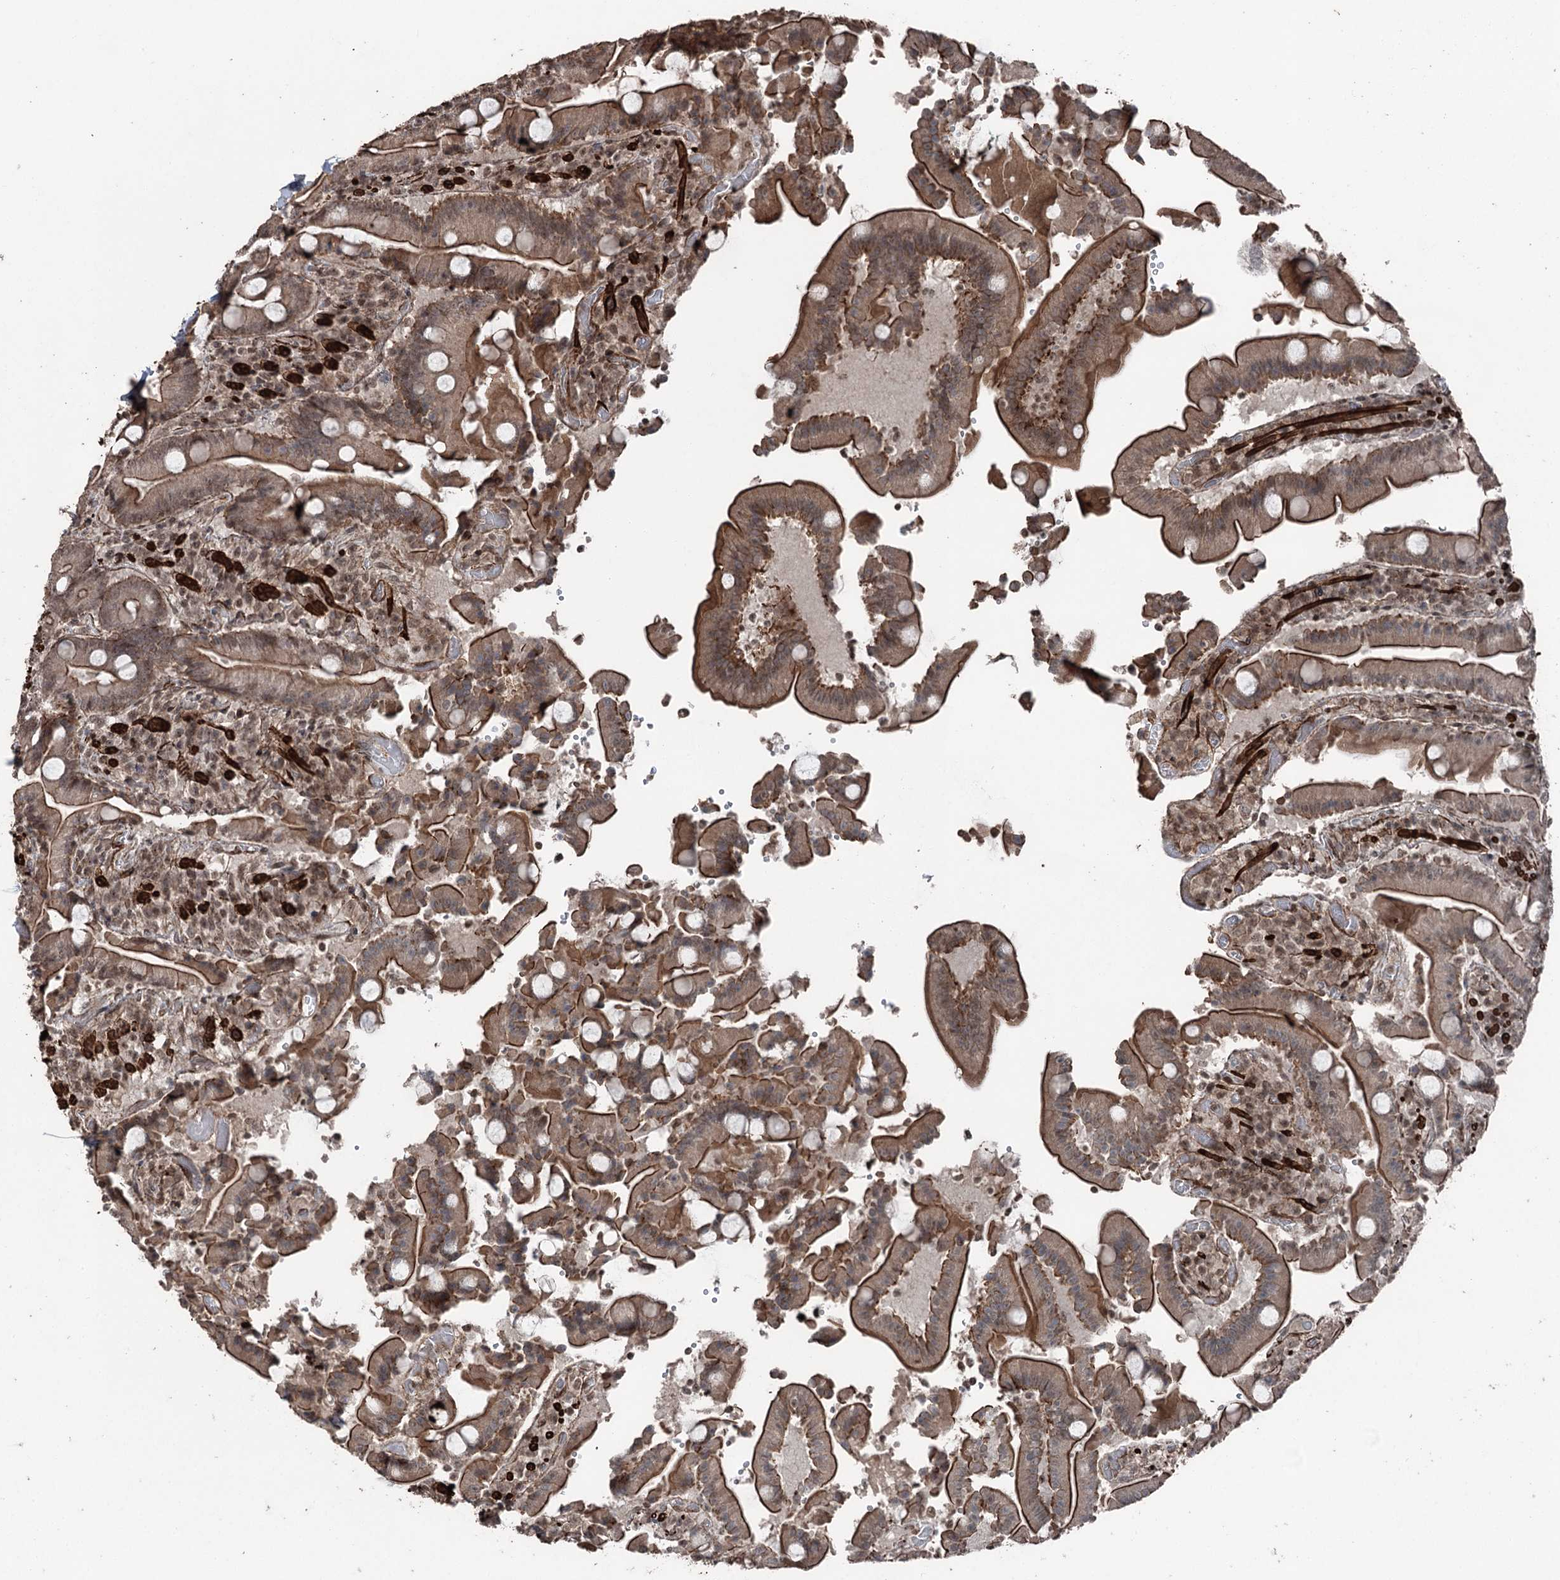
{"staining": {"intensity": "strong", "quantity": "25%-75%", "location": "cytoplasmic/membranous"}, "tissue": "duodenum", "cell_type": "Glandular cells", "image_type": "normal", "snomed": [{"axis": "morphology", "description": "Normal tissue, NOS"}, {"axis": "topography", "description": "Duodenum"}], "caption": "Protein staining shows strong cytoplasmic/membranous staining in approximately 25%-75% of glandular cells in normal duodenum. (DAB (3,3'-diaminobenzidine) IHC, brown staining for protein, blue staining for nuclei).", "gene": "CCDC82", "patient": {"sex": "female", "age": 62}}